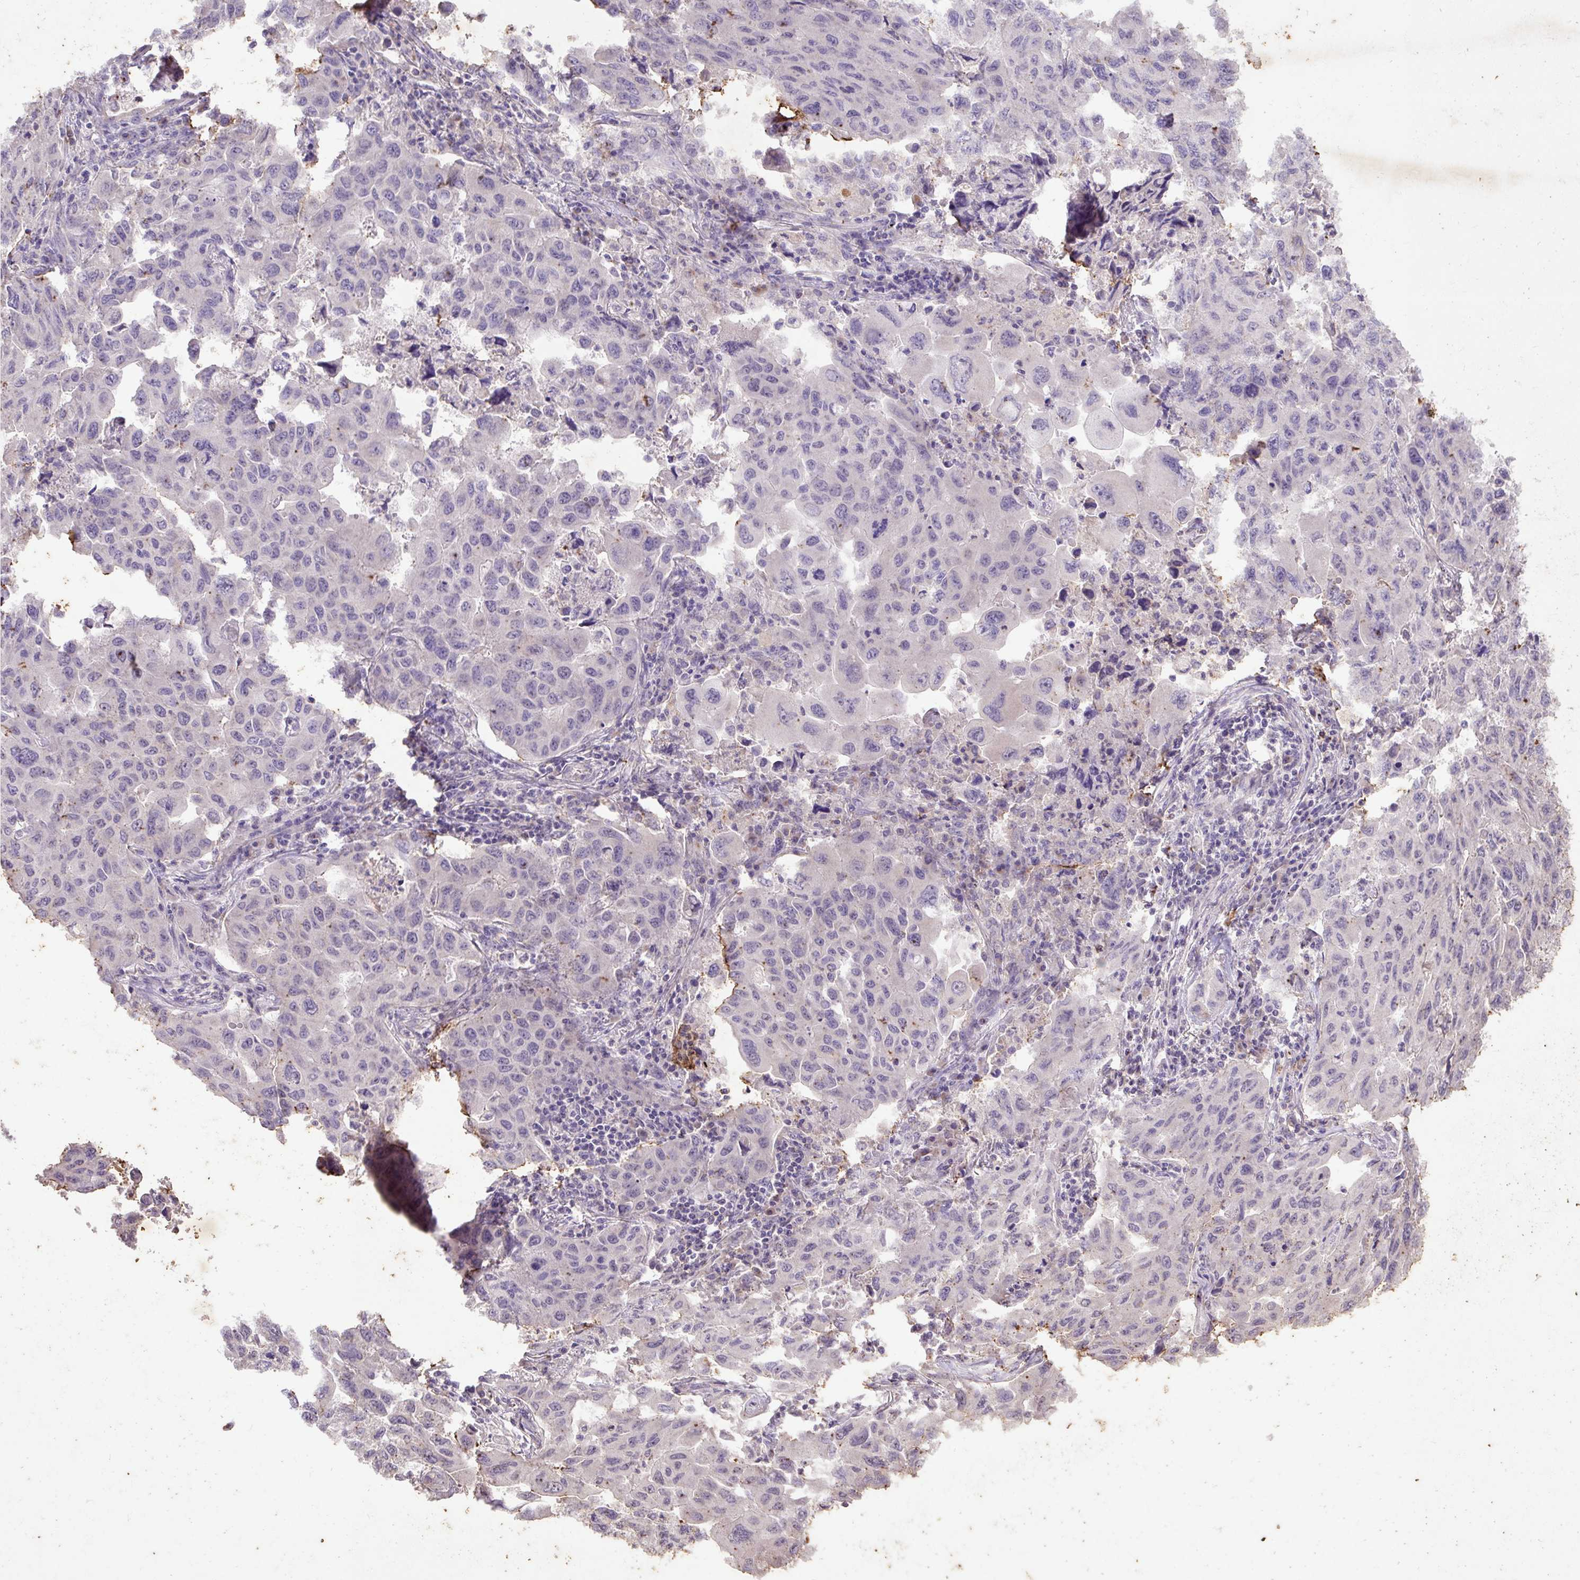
{"staining": {"intensity": "negative", "quantity": "none", "location": "none"}, "tissue": "lung cancer", "cell_type": "Tumor cells", "image_type": "cancer", "snomed": [{"axis": "morphology", "description": "Adenocarcinoma, NOS"}, {"axis": "topography", "description": "Lung"}], "caption": "Histopathology image shows no significant protein expression in tumor cells of adenocarcinoma (lung). (Stains: DAB (3,3'-diaminobenzidine) IHC with hematoxylin counter stain, Microscopy: brightfield microscopy at high magnification).", "gene": "LRTM2", "patient": {"sex": "male", "age": 64}}